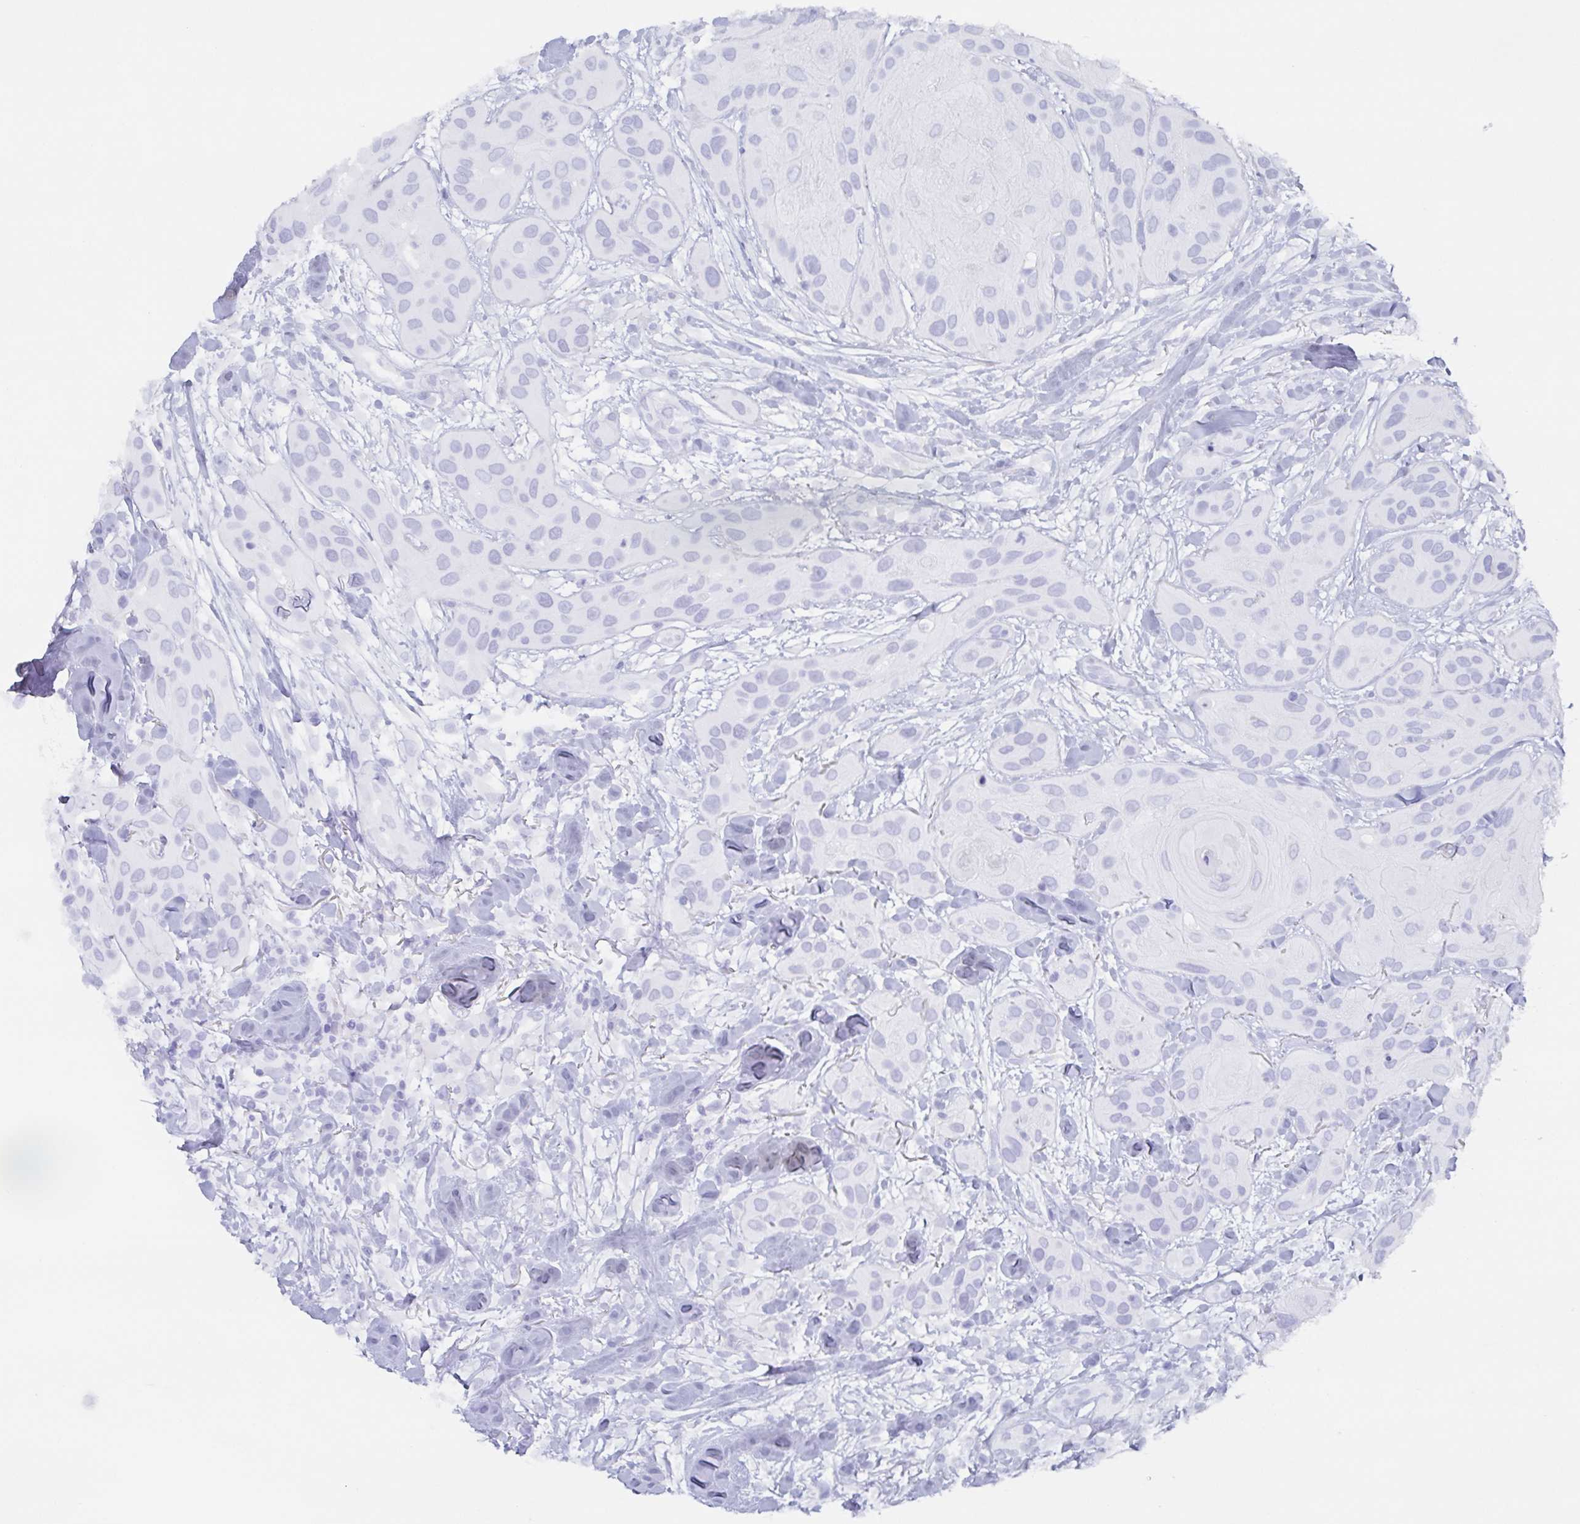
{"staining": {"intensity": "negative", "quantity": "none", "location": "none"}, "tissue": "head and neck cancer", "cell_type": "Tumor cells", "image_type": "cancer", "snomed": [{"axis": "morphology", "description": "Squamous cell carcinoma, NOS"}, {"axis": "topography", "description": "Oral tissue"}, {"axis": "topography", "description": "Head-Neck"}], "caption": "Immunohistochemistry (IHC) photomicrograph of head and neck cancer (squamous cell carcinoma) stained for a protein (brown), which reveals no staining in tumor cells.", "gene": "AGFG2", "patient": {"sex": "male", "age": 77}}